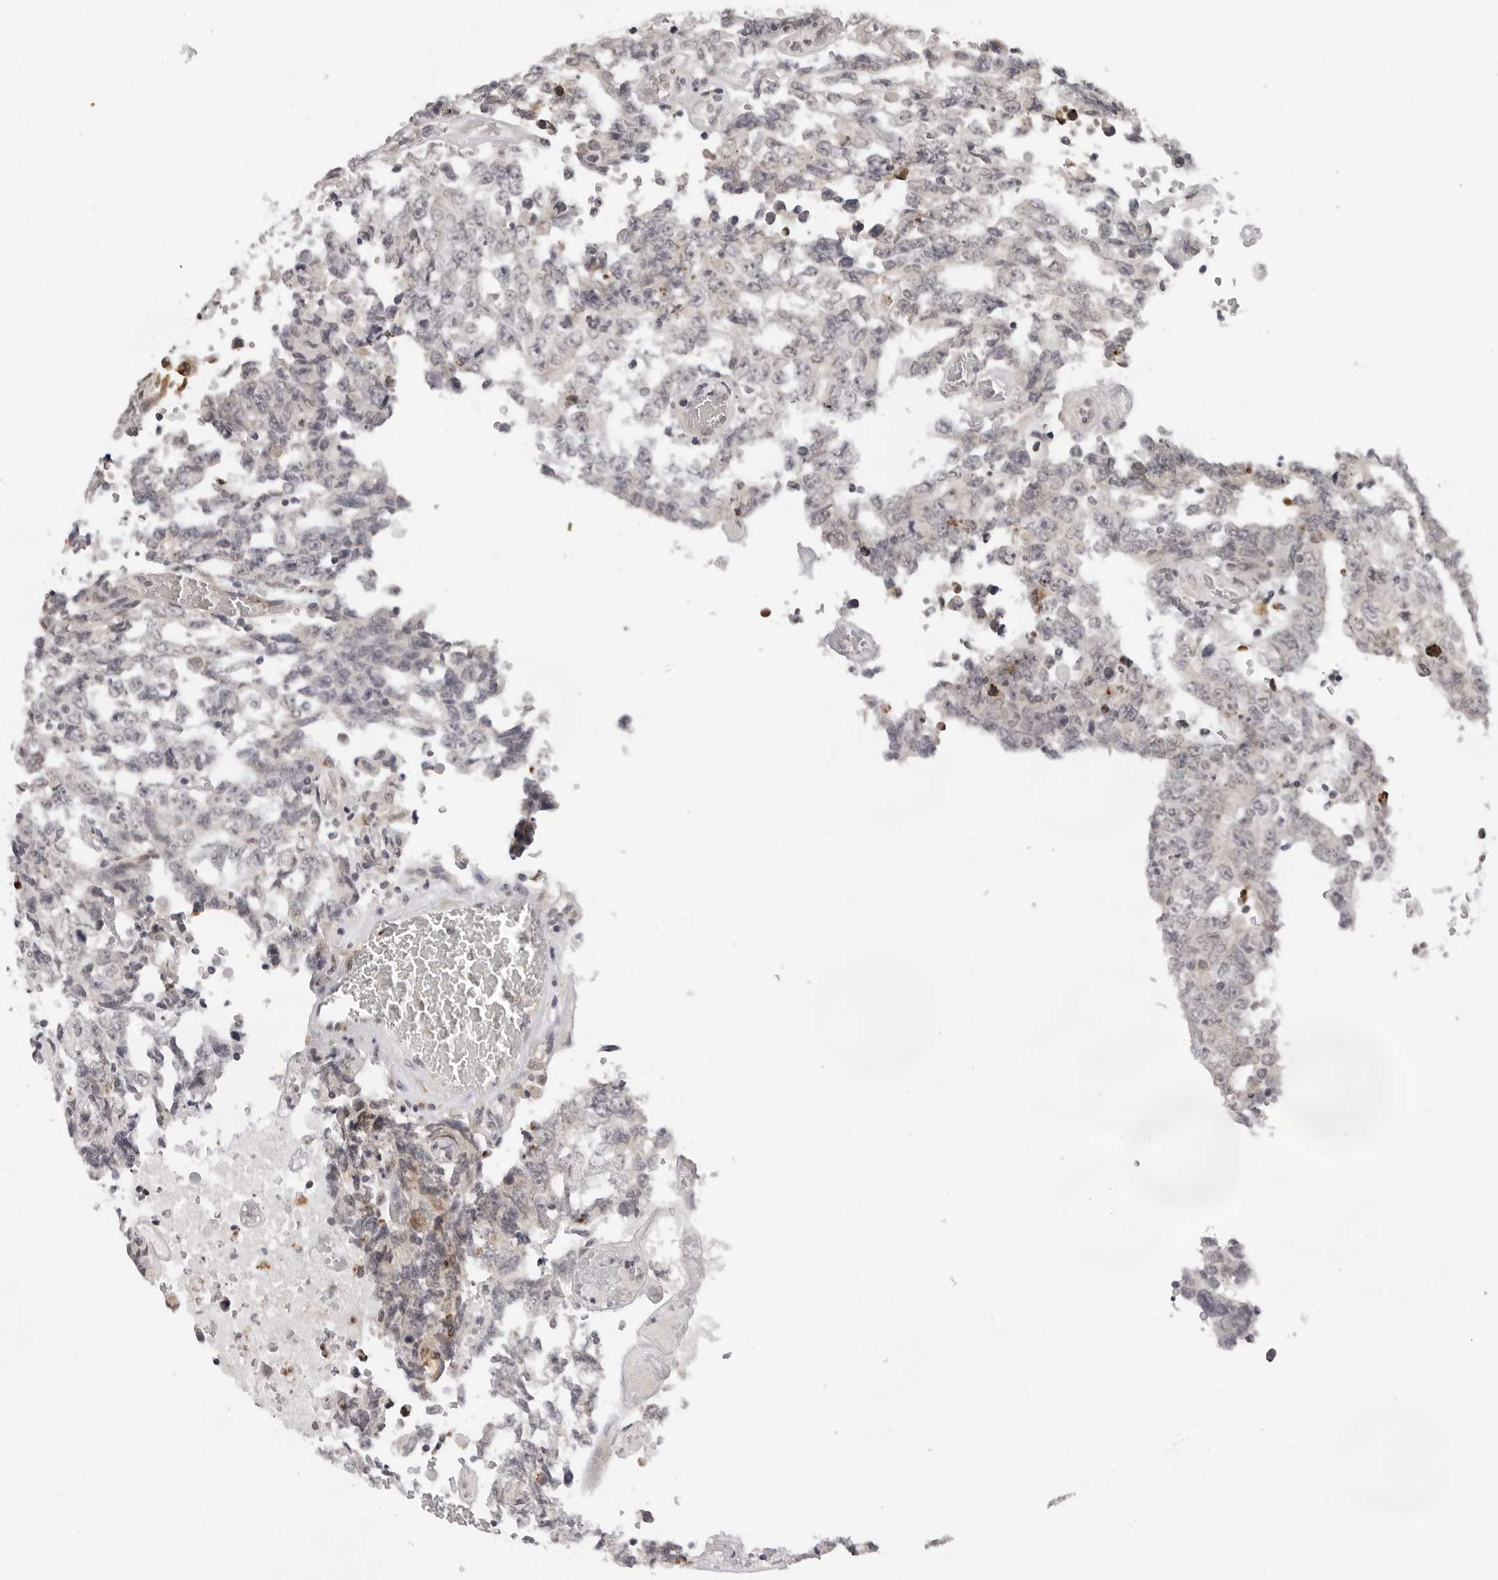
{"staining": {"intensity": "negative", "quantity": "none", "location": "none"}, "tissue": "testis cancer", "cell_type": "Tumor cells", "image_type": "cancer", "snomed": [{"axis": "morphology", "description": "Carcinoma, Embryonal, NOS"}, {"axis": "topography", "description": "Testis"}], "caption": "Photomicrograph shows no significant protein expression in tumor cells of testis embryonal carcinoma.", "gene": "IL17RA", "patient": {"sex": "male", "age": 26}}